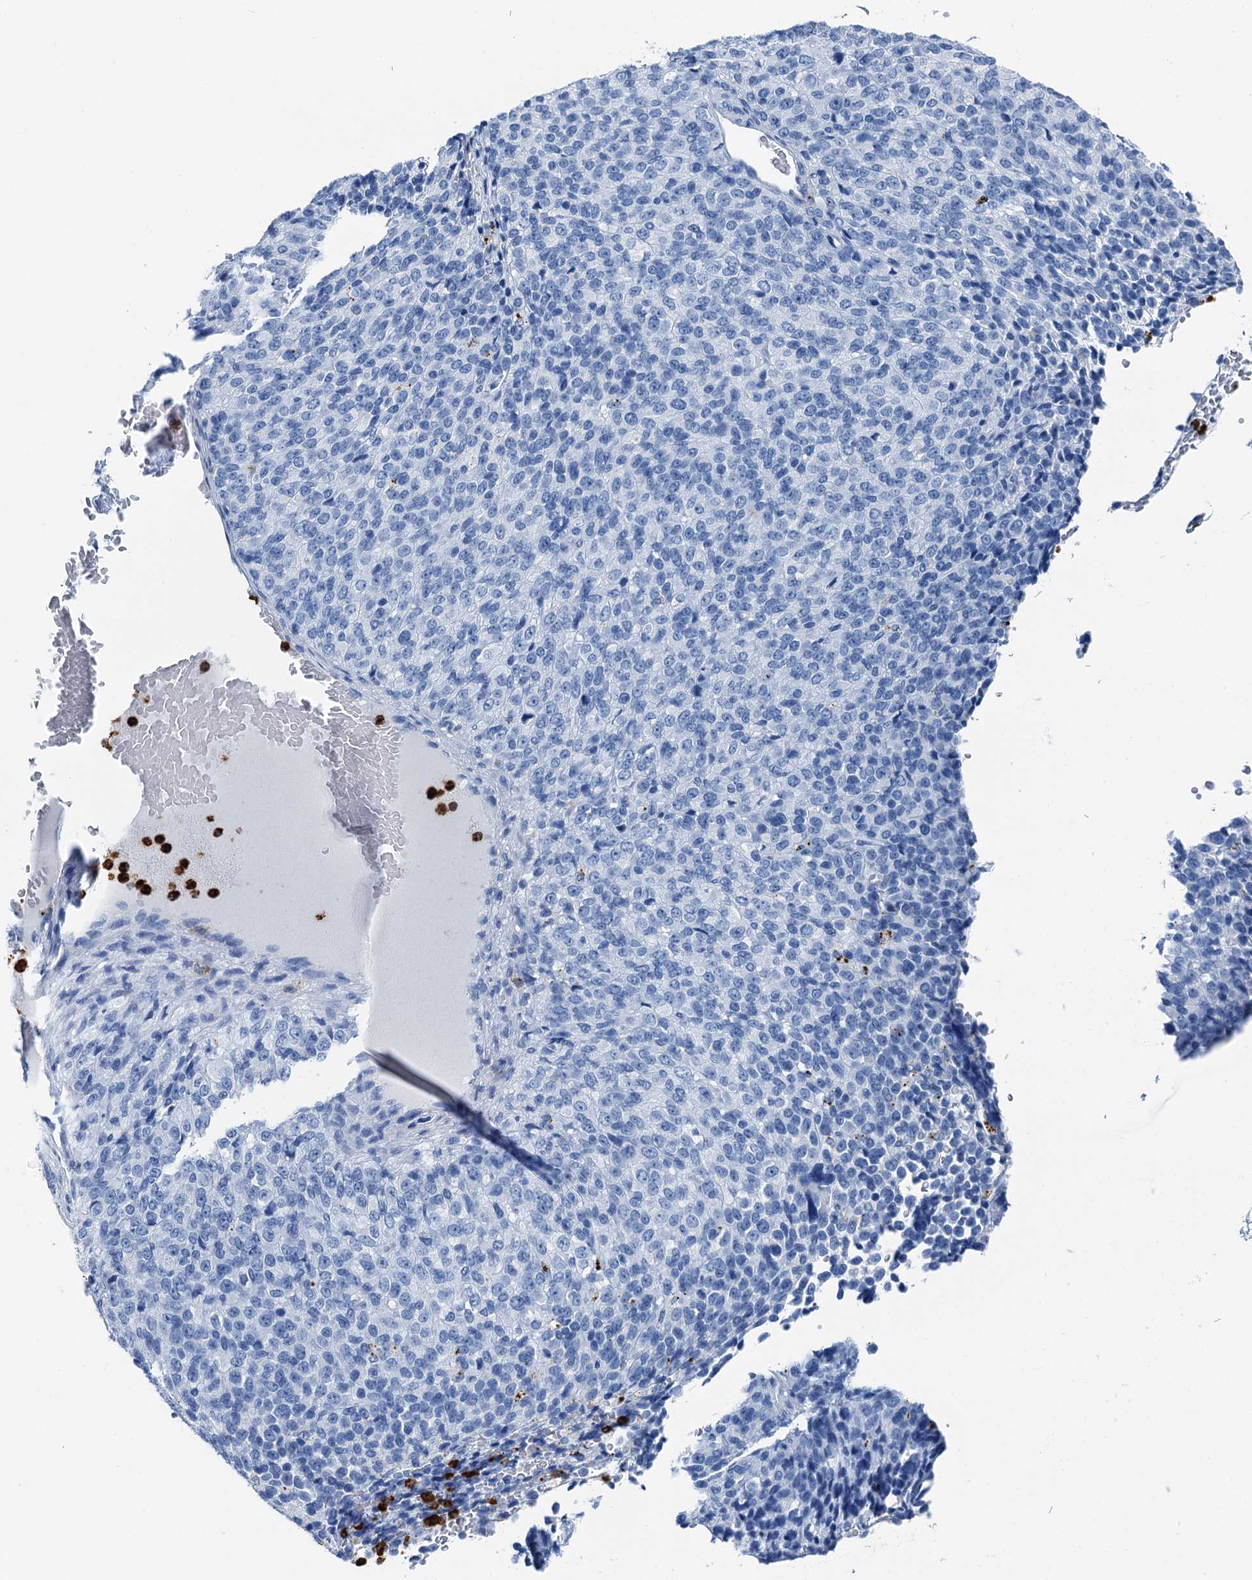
{"staining": {"intensity": "negative", "quantity": "none", "location": "none"}, "tissue": "melanoma", "cell_type": "Tumor cells", "image_type": "cancer", "snomed": [{"axis": "morphology", "description": "Malignant melanoma, Metastatic site"}, {"axis": "topography", "description": "Brain"}], "caption": "Immunohistochemistry histopathology image of human malignant melanoma (metastatic site) stained for a protein (brown), which demonstrates no positivity in tumor cells.", "gene": "PLAC8", "patient": {"sex": "female", "age": 56}}